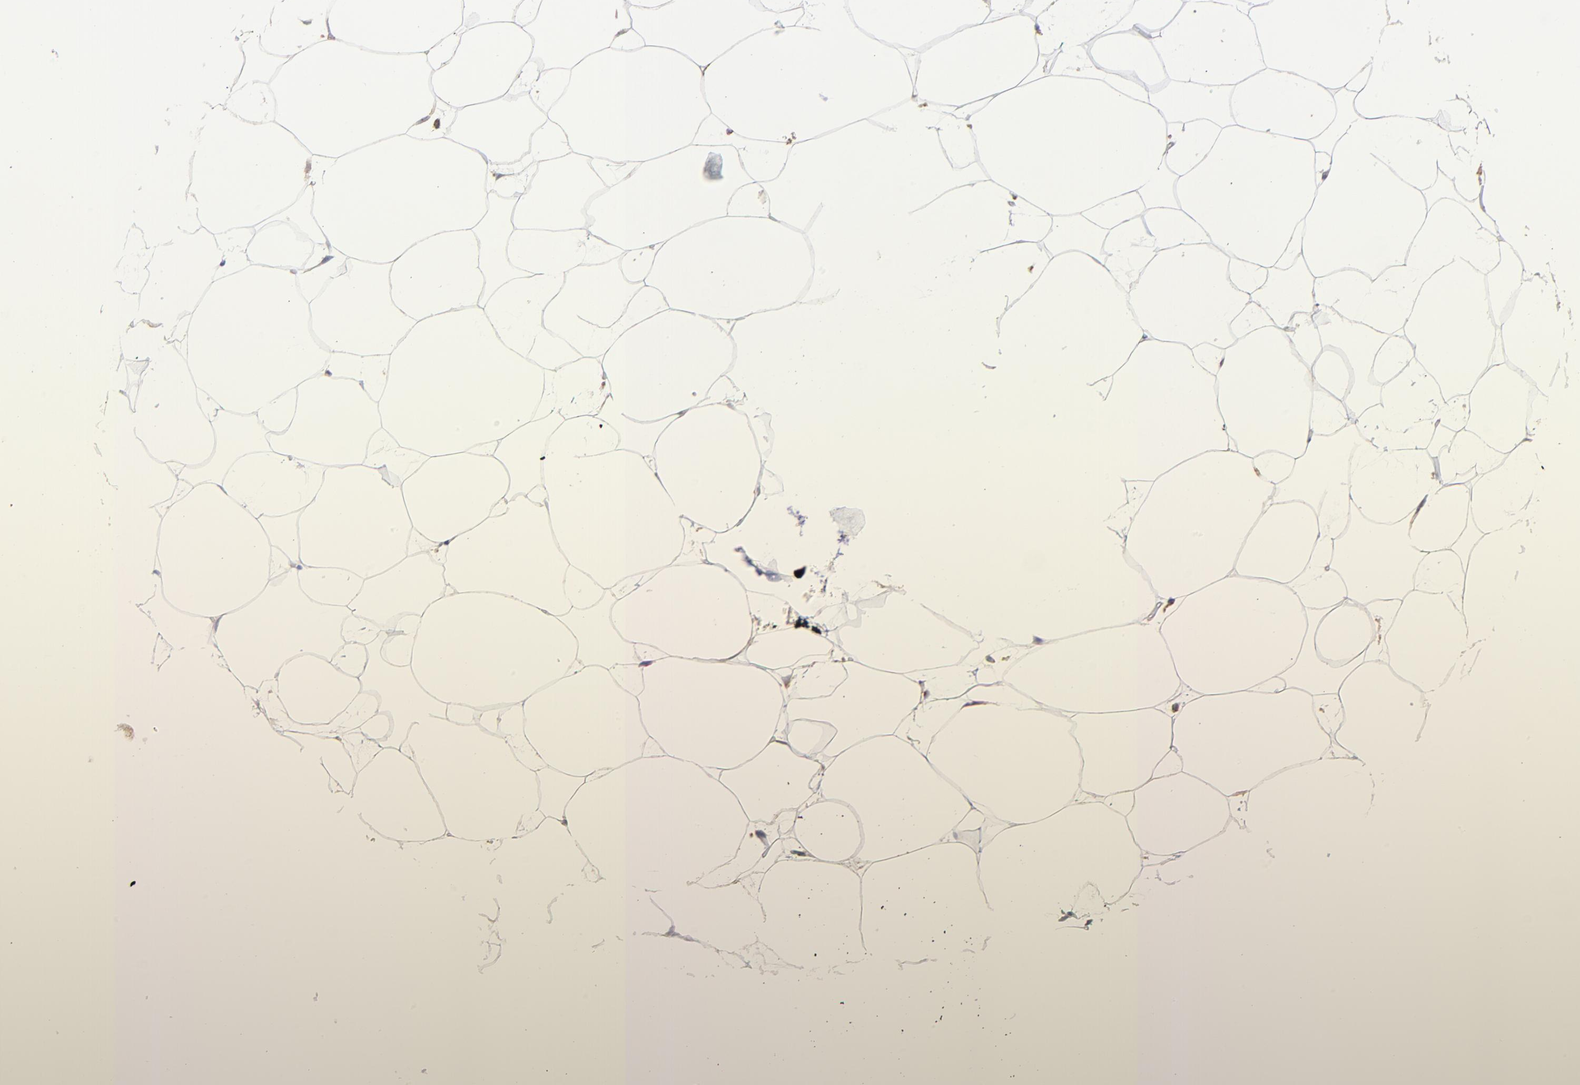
{"staining": {"intensity": "negative", "quantity": "none", "location": "none"}, "tissue": "adipose tissue", "cell_type": "Adipocytes", "image_type": "normal", "snomed": [{"axis": "morphology", "description": "Normal tissue, NOS"}, {"axis": "morphology", "description": "Duct carcinoma"}, {"axis": "topography", "description": "Breast"}, {"axis": "topography", "description": "Adipose tissue"}], "caption": "An image of adipose tissue stained for a protein displays no brown staining in adipocytes. (Immunohistochemistry (ihc), brightfield microscopy, high magnification).", "gene": "SSBP1", "patient": {"sex": "female", "age": 37}}